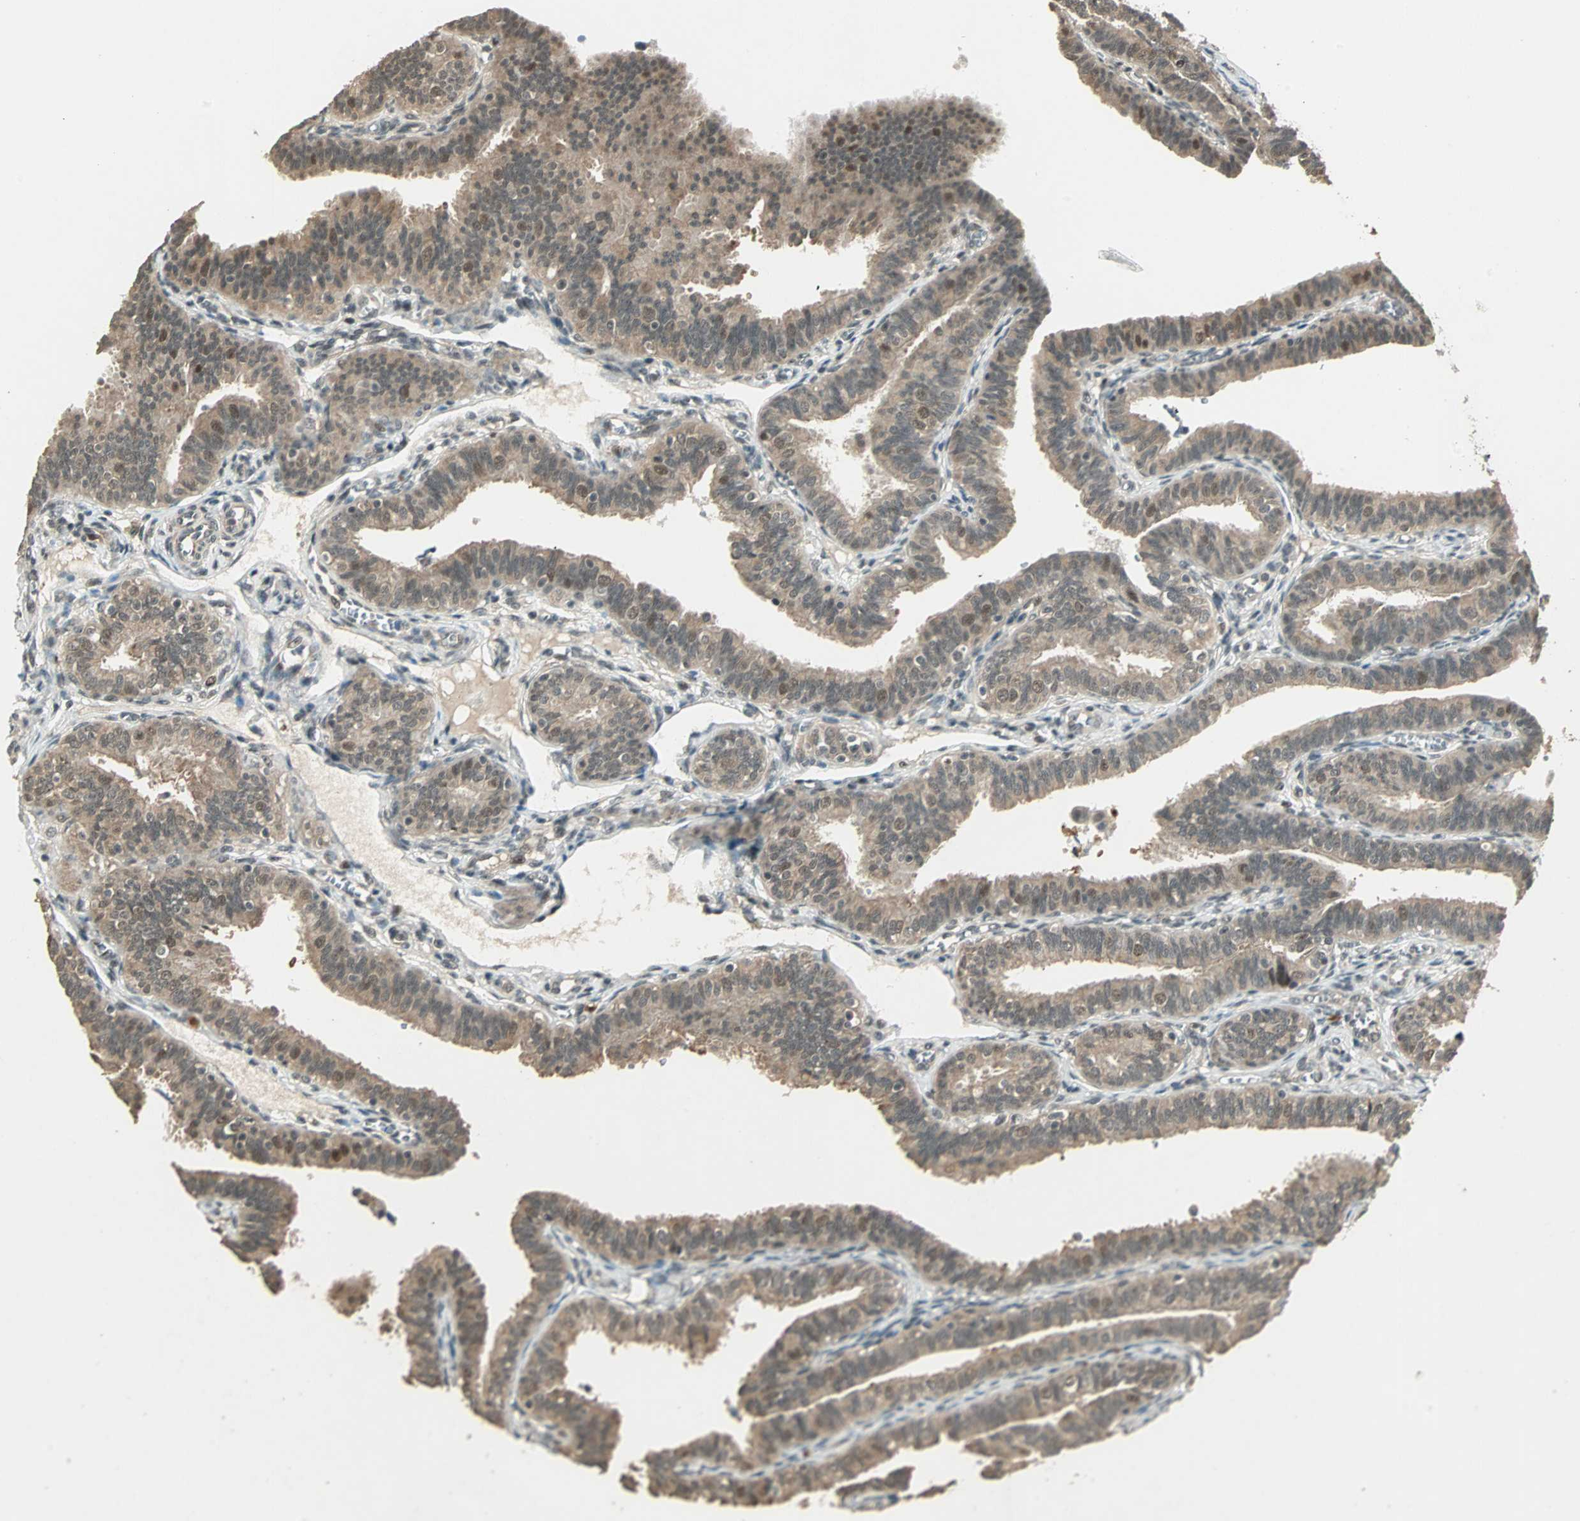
{"staining": {"intensity": "moderate", "quantity": ">75%", "location": "cytoplasmic/membranous,nuclear"}, "tissue": "fallopian tube", "cell_type": "Glandular cells", "image_type": "normal", "snomed": [{"axis": "morphology", "description": "Normal tissue, NOS"}, {"axis": "topography", "description": "Fallopian tube"}], "caption": "This image displays benign fallopian tube stained with immunohistochemistry (IHC) to label a protein in brown. The cytoplasmic/membranous,nuclear of glandular cells show moderate positivity for the protein. Nuclei are counter-stained blue.", "gene": "ZNF701", "patient": {"sex": "female", "age": 46}}